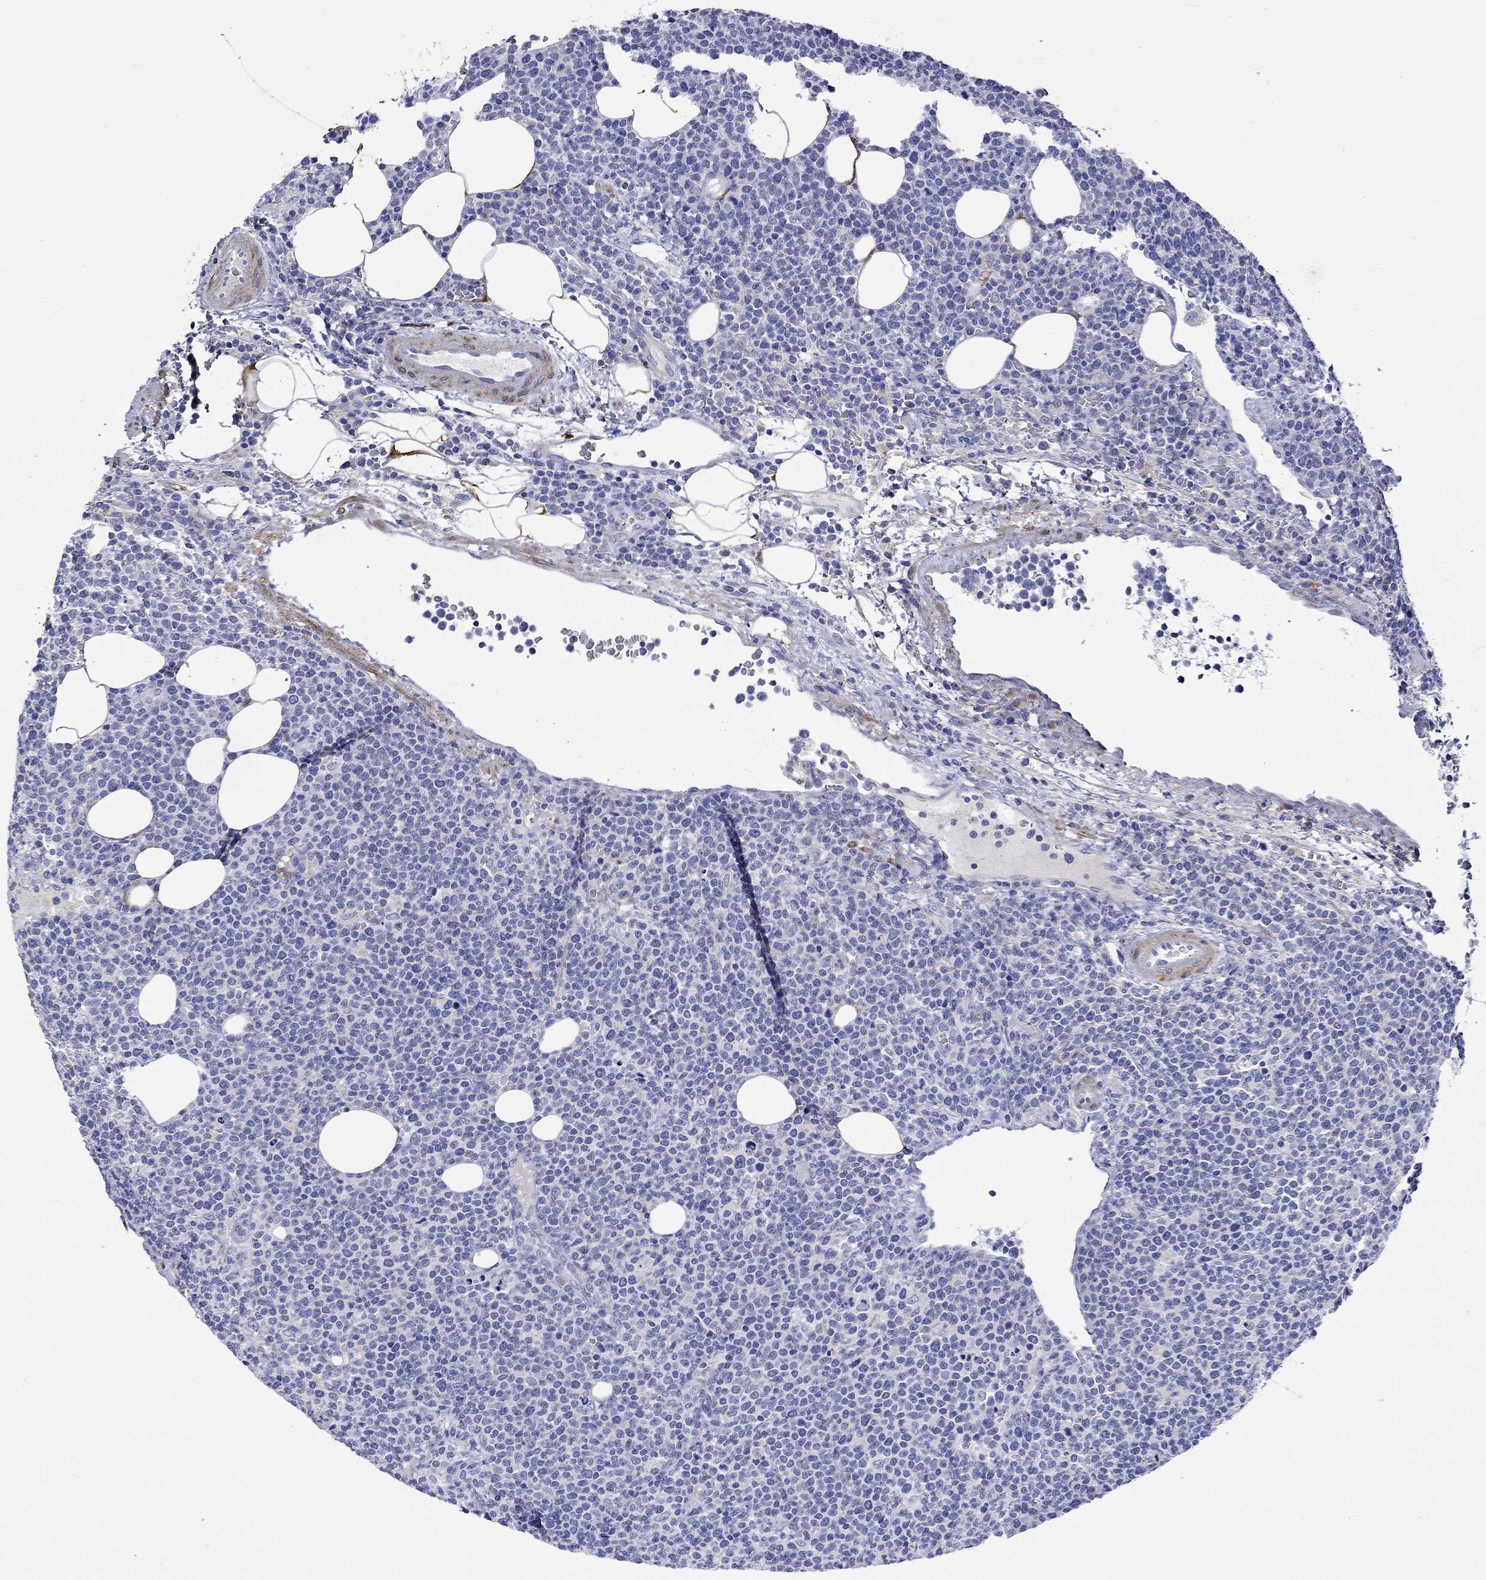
{"staining": {"intensity": "negative", "quantity": "none", "location": "none"}, "tissue": "lymphoma", "cell_type": "Tumor cells", "image_type": "cancer", "snomed": [{"axis": "morphology", "description": "Malignant lymphoma, non-Hodgkin's type, High grade"}, {"axis": "topography", "description": "Lymph node"}], "caption": "Tumor cells are negative for brown protein staining in lymphoma.", "gene": "CRYAB", "patient": {"sex": "male", "age": 61}}